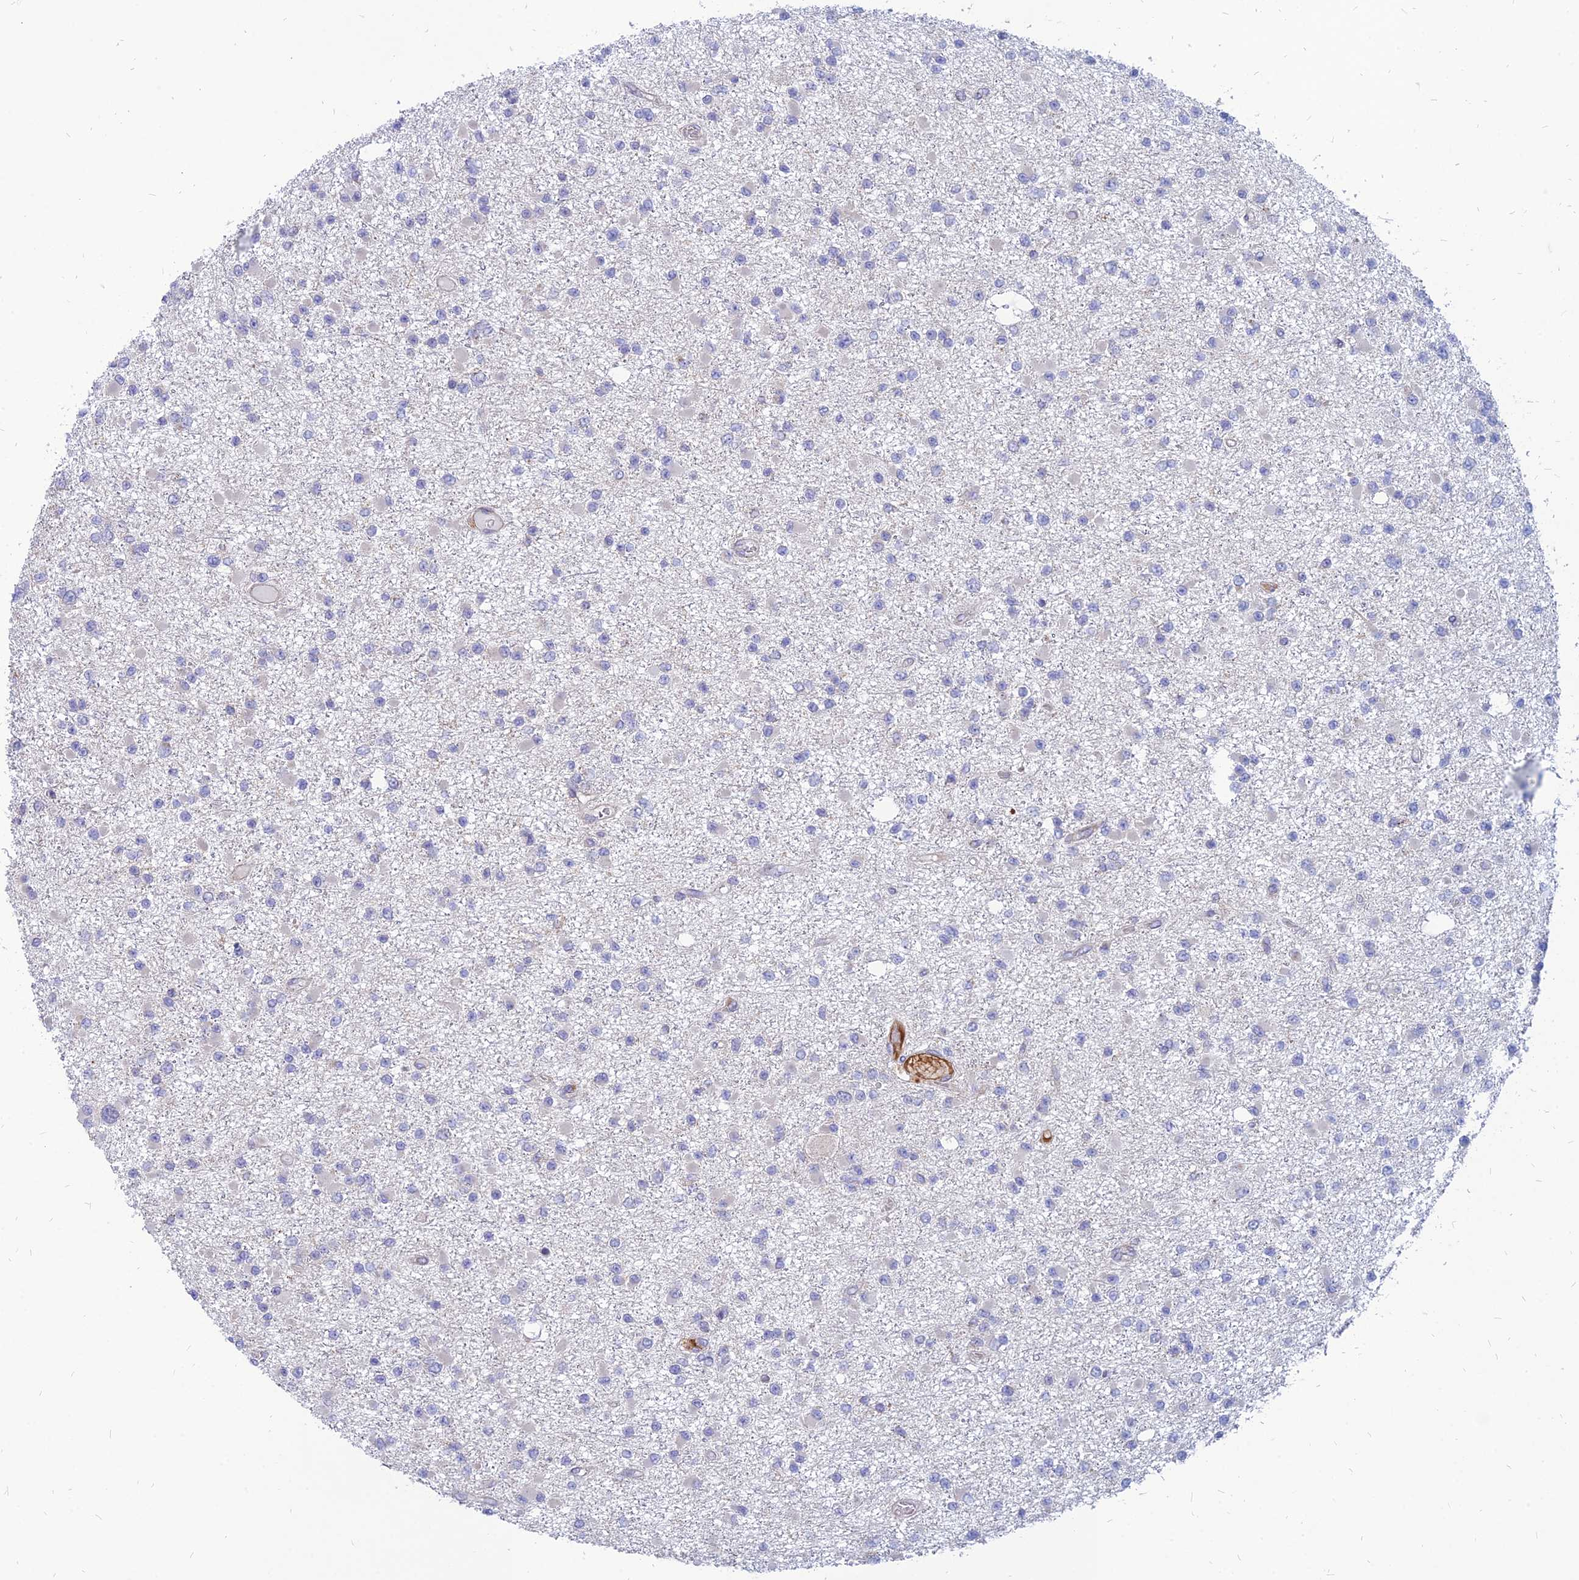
{"staining": {"intensity": "negative", "quantity": "none", "location": "none"}, "tissue": "glioma", "cell_type": "Tumor cells", "image_type": "cancer", "snomed": [{"axis": "morphology", "description": "Glioma, malignant, Low grade"}, {"axis": "topography", "description": "Brain"}], "caption": "Human malignant glioma (low-grade) stained for a protein using IHC displays no expression in tumor cells.", "gene": "PHKA2", "patient": {"sex": "female", "age": 22}}